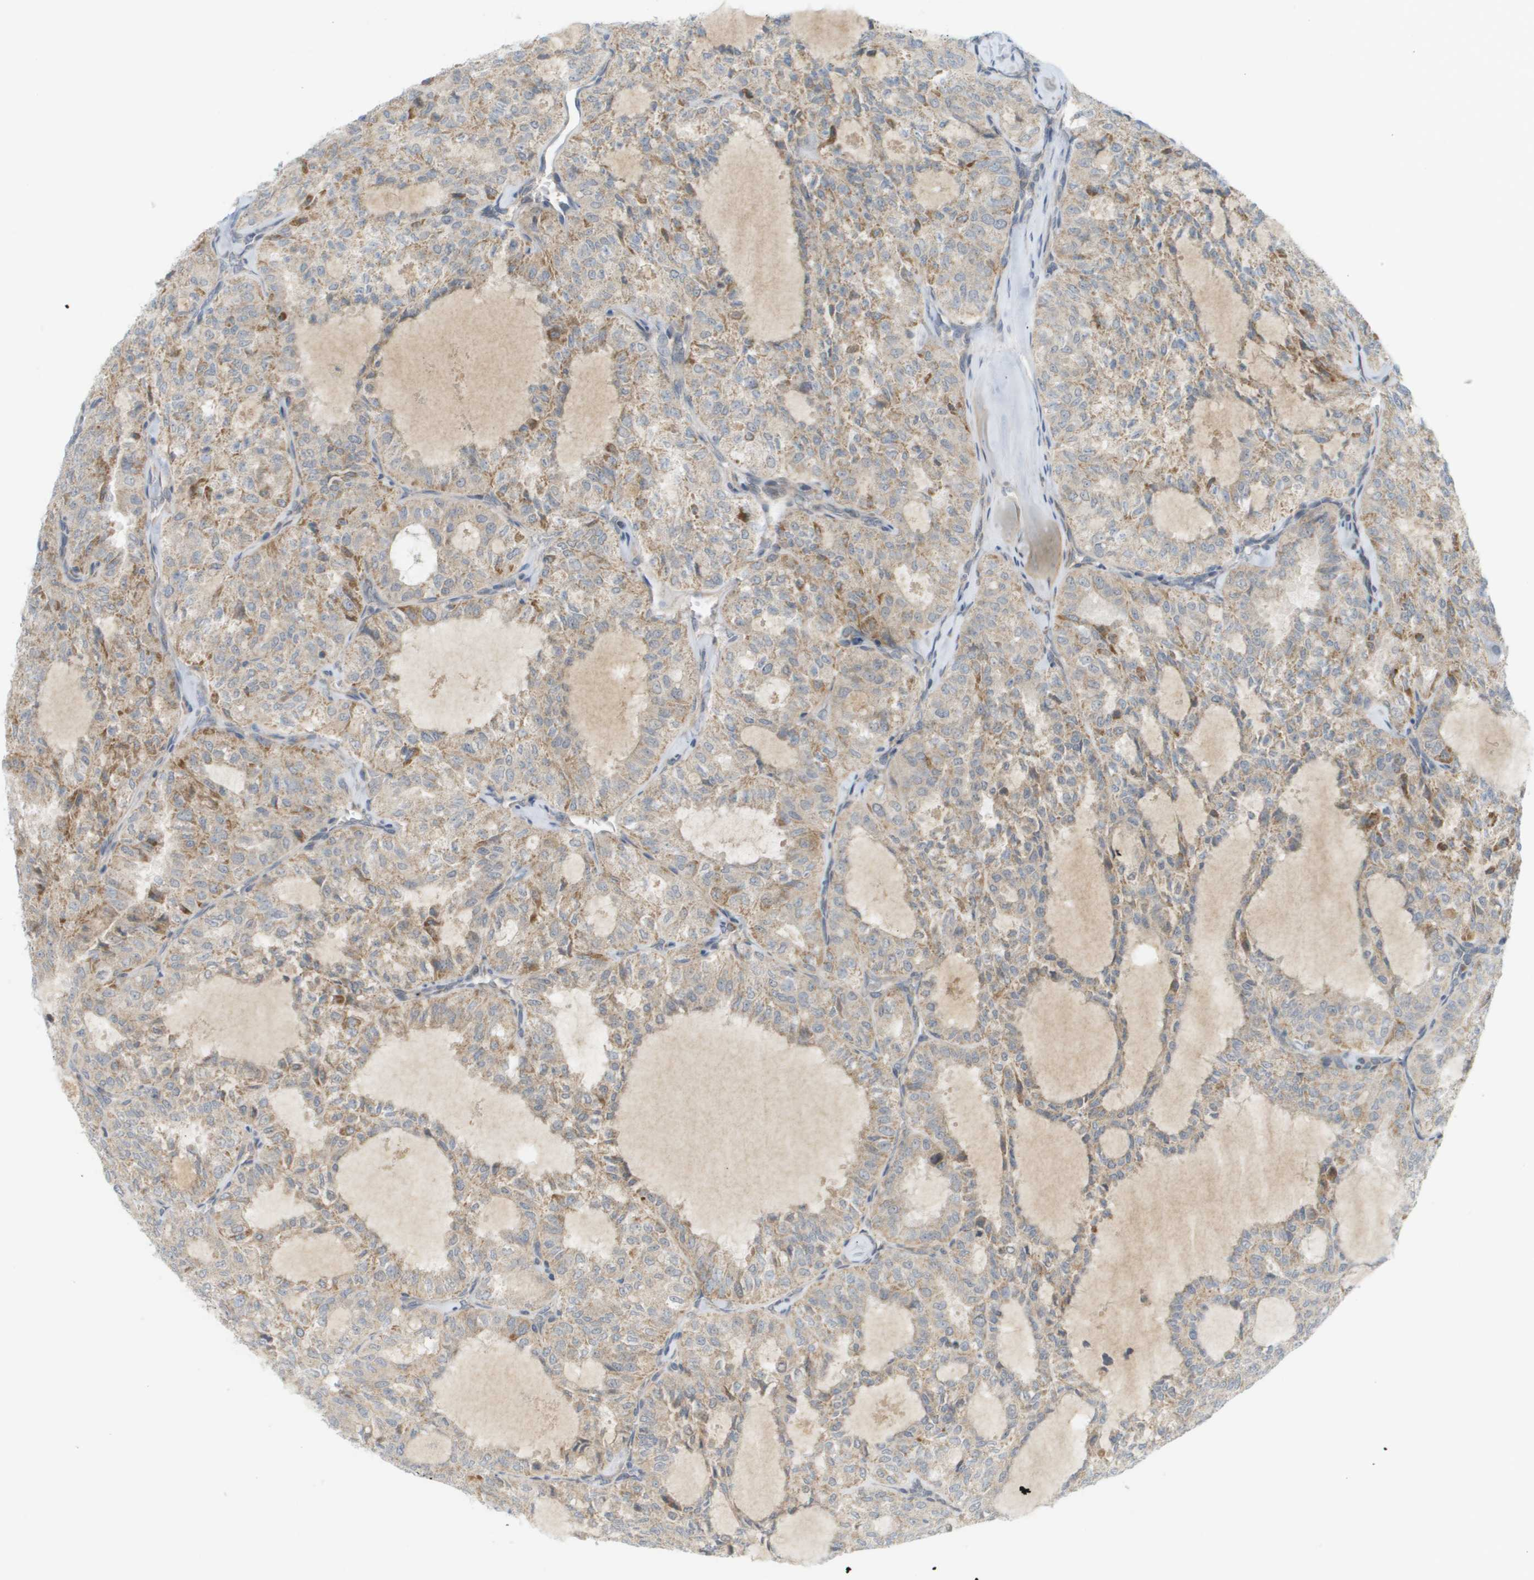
{"staining": {"intensity": "weak", "quantity": ">75%", "location": "cytoplasmic/membranous"}, "tissue": "thyroid cancer", "cell_type": "Tumor cells", "image_type": "cancer", "snomed": [{"axis": "morphology", "description": "Follicular adenoma carcinoma, NOS"}, {"axis": "topography", "description": "Thyroid gland"}], "caption": "Thyroid cancer stained with a brown dye reveals weak cytoplasmic/membranous positive staining in approximately >75% of tumor cells.", "gene": "PROC", "patient": {"sex": "male", "age": 75}}